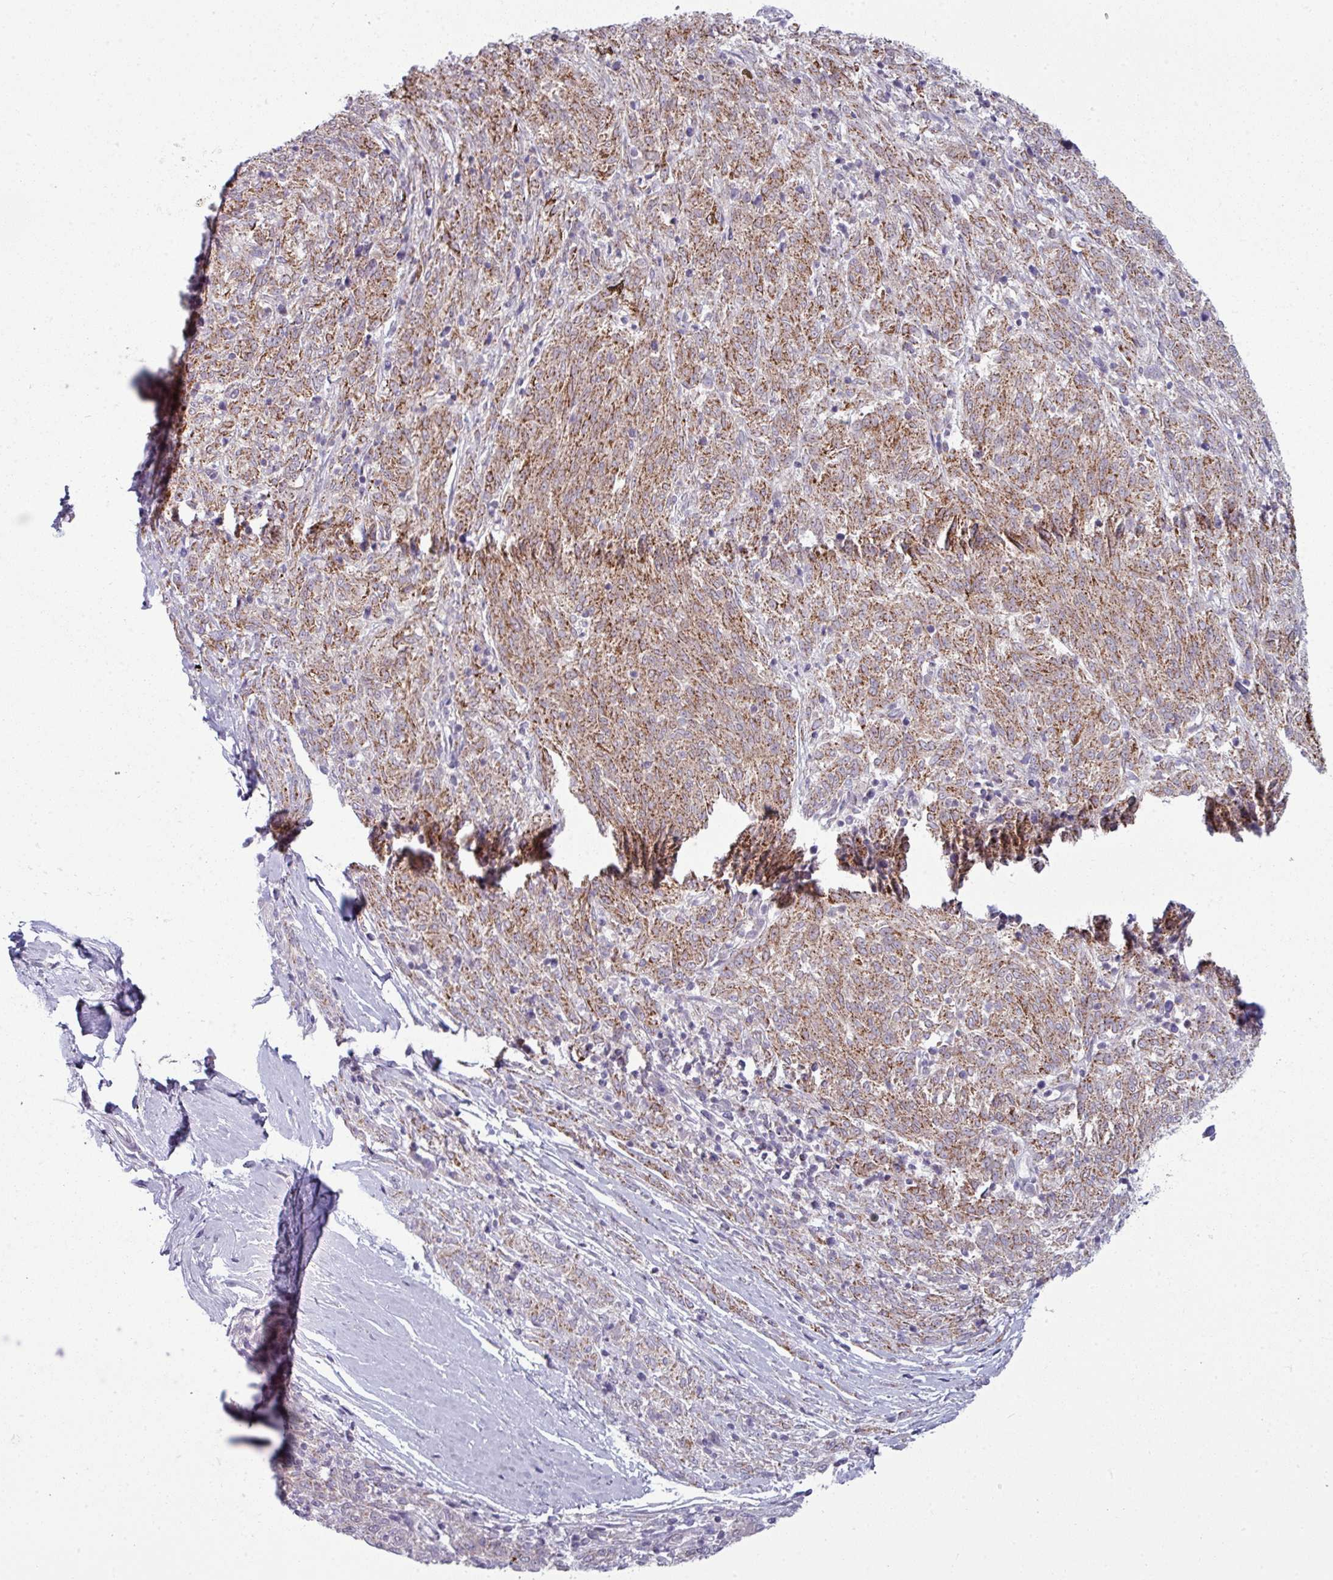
{"staining": {"intensity": "moderate", "quantity": ">75%", "location": "cytoplasmic/membranous"}, "tissue": "melanoma", "cell_type": "Tumor cells", "image_type": "cancer", "snomed": [{"axis": "morphology", "description": "Malignant melanoma, NOS"}, {"axis": "topography", "description": "Skin"}], "caption": "There is medium levels of moderate cytoplasmic/membranous positivity in tumor cells of malignant melanoma, as demonstrated by immunohistochemical staining (brown color).", "gene": "ZNF615", "patient": {"sex": "female", "age": 72}}